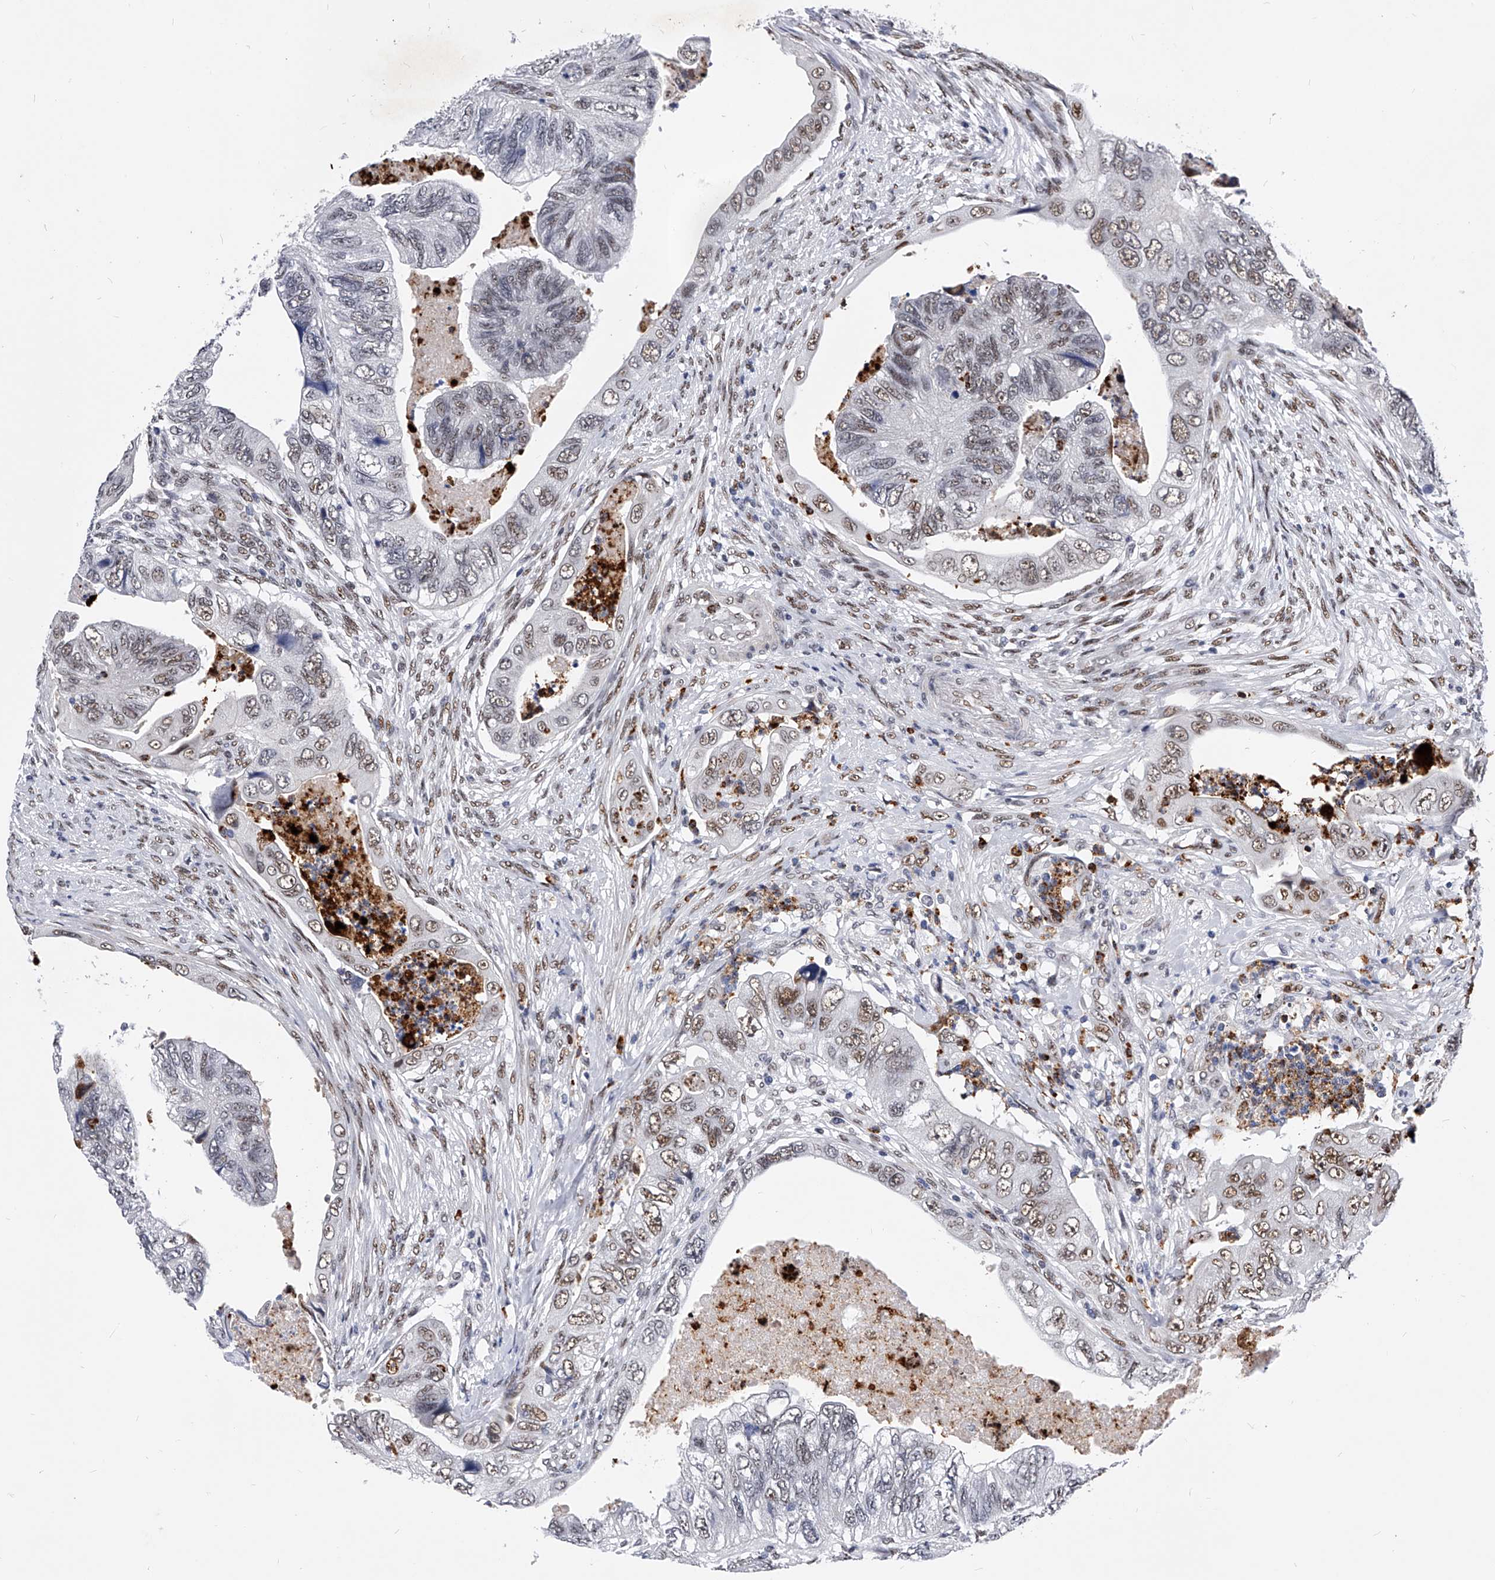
{"staining": {"intensity": "weak", "quantity": "25%-75%", "location": "nuclear"}, "tissue": "colorectal cancer", "cell_type": "Tumor cells", "image_type": "cancer", "snomed": [{"axis": "morphology", "description": "Adenocarcinoma, NOS"}, {"axis": "topography", "description": "Rectum"}], "caption": "DAB (3,3'-diaminobenzidine) immunohistochemical staining of colorectal cancer (adenocarcinoma) reveals weak nuclear protein expression in approximately 25%-75% of tumor cells.", "gene": "TESK2", "patient": {"sex": "male", "age": 63}}